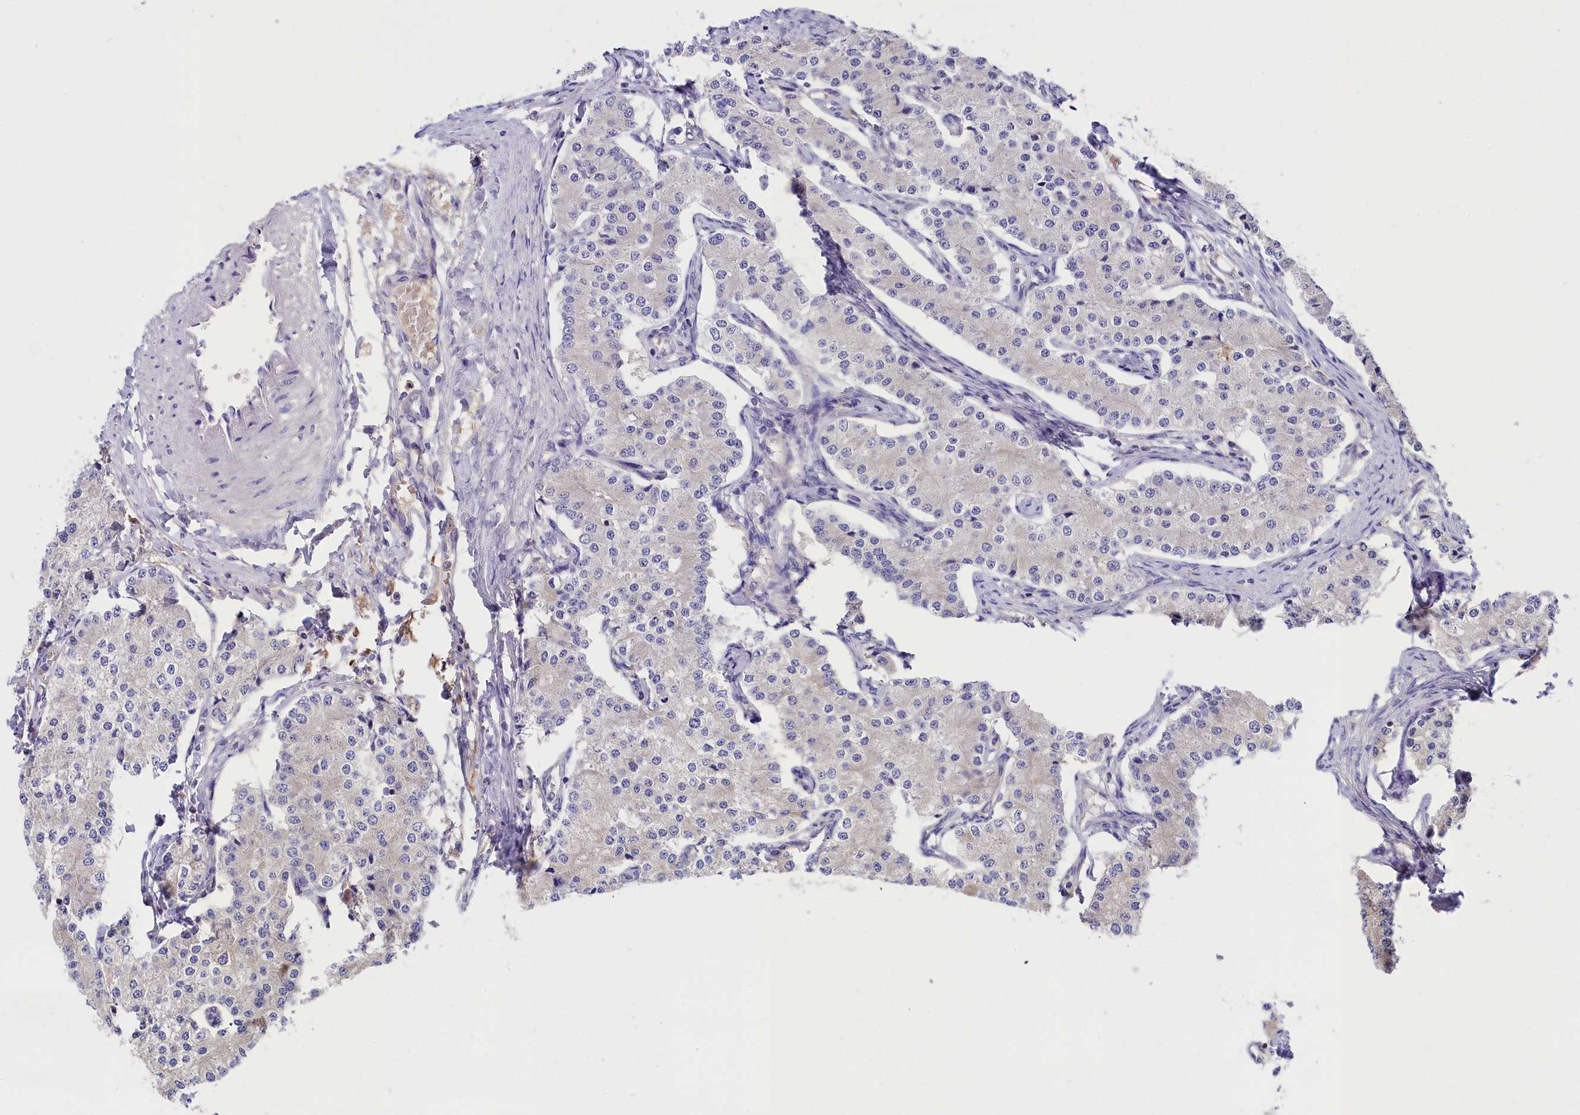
{"staining": {"intensity": "negative", "quantity": "none", "location": "none"}, "tissue": "carcinoid", "cell_type": "Tumor cells", "image_type": "cancer", "snomed": [{"axis": "morphology", "description": "Carcinoid, malignant, NOS"}, {"axis": "topography", "description": "Colon"}], "caption": "Tumor cells are negative for brown protein staining in carcinoid (malignant).", "gene": "SEC31B", "patient": {"sex": "female", "age": 52}}